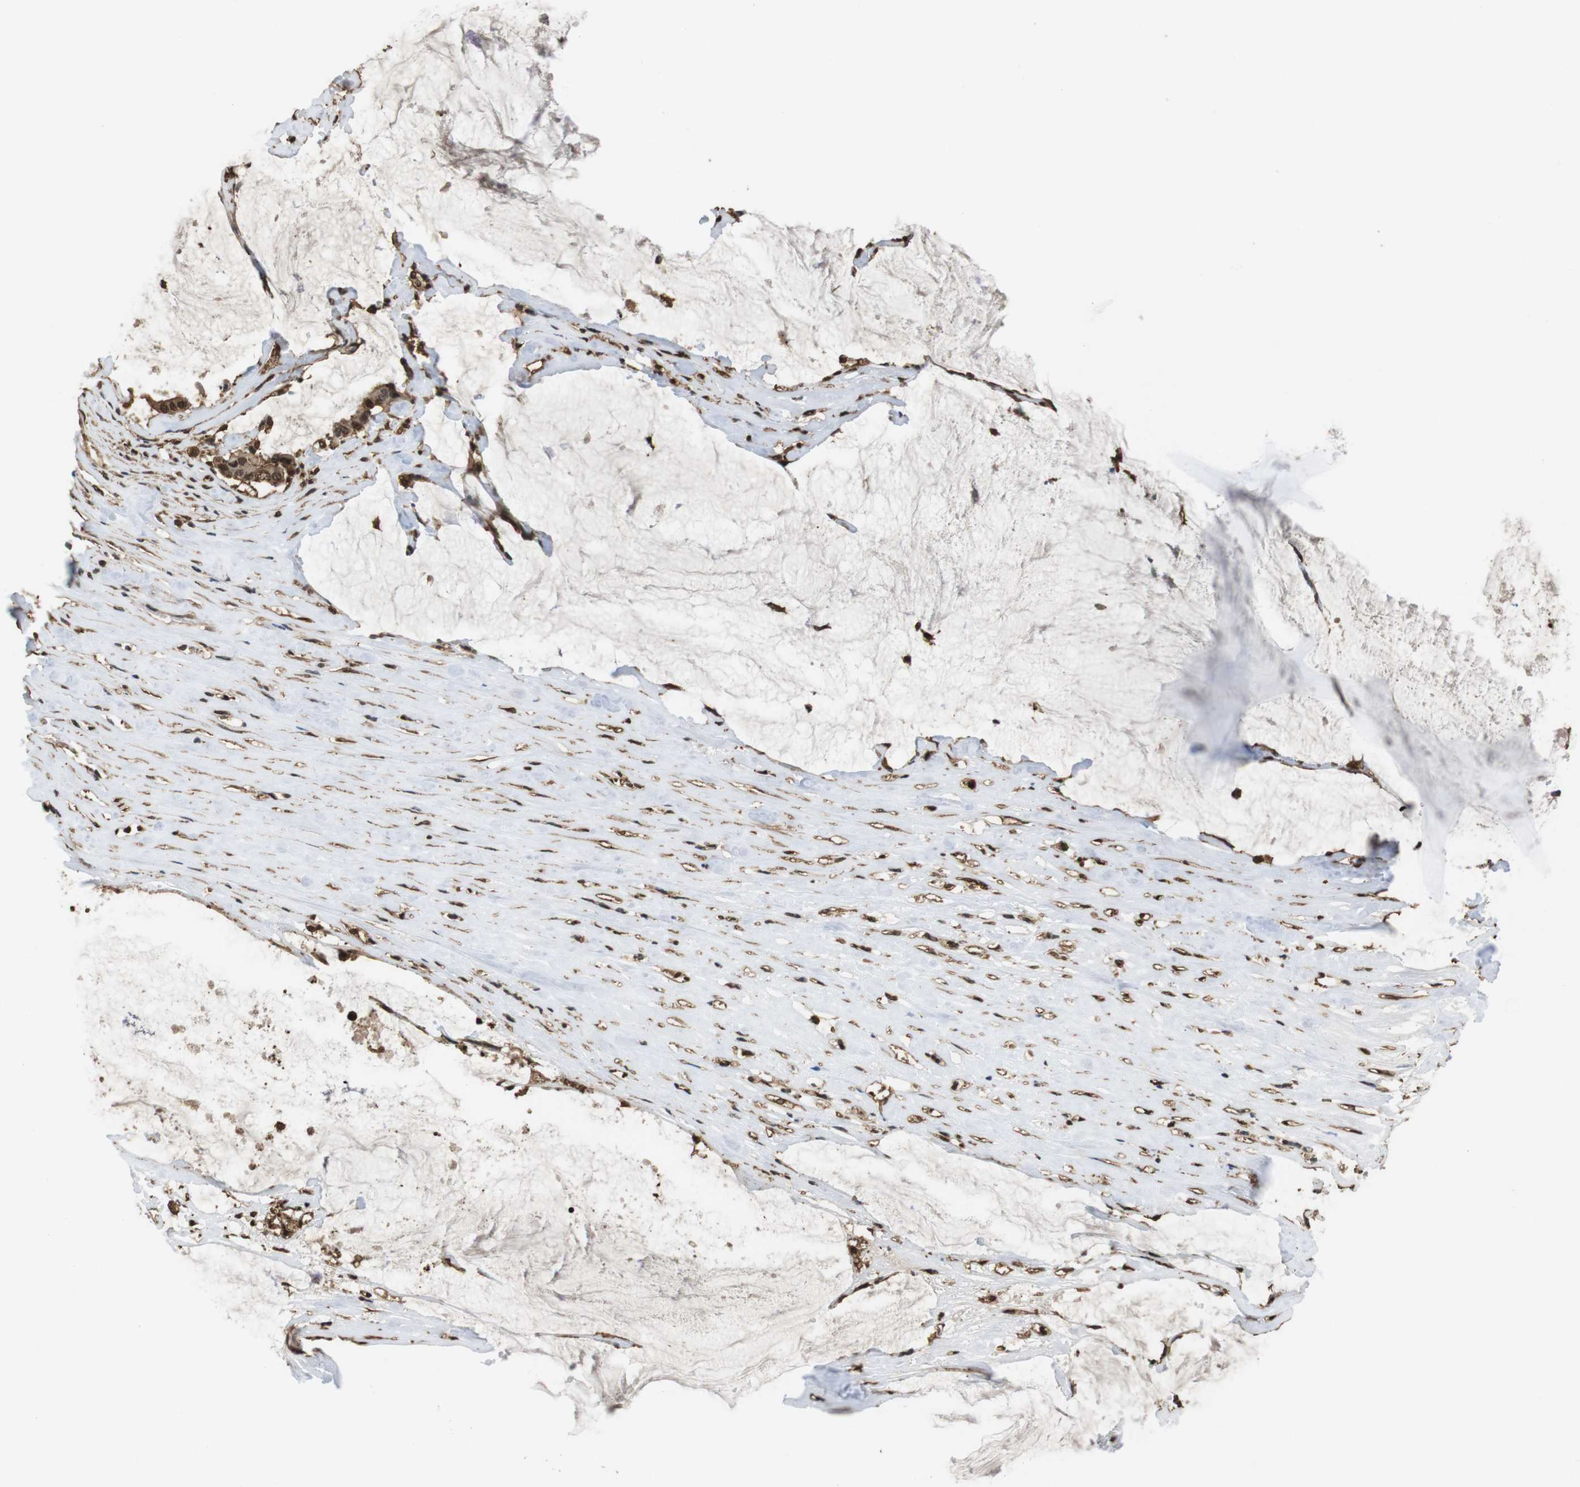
{"staining": {"intensity": "moderate", "quantity": ">75%", "location": "cytoplasmic/membranous,nuclear"}, "tissue": "pancreatic cancer", "cell_type": "Tumor cells", "image_type": "cancer", "snomed": [{"axis": "morphology", "description": "Adenocarcinoma, NOS"}, {"axis": "topography", "description": "Pancreas"}], "caption": "Pancreatic cancer stained with immunohistochemistry (IHC) demonstrates moderate cytoplasmic/membranous and nuclear staining in about >75% of tumor cells.", "gene": "LDHA", "patient": {"sex": "male", "age": 41}}